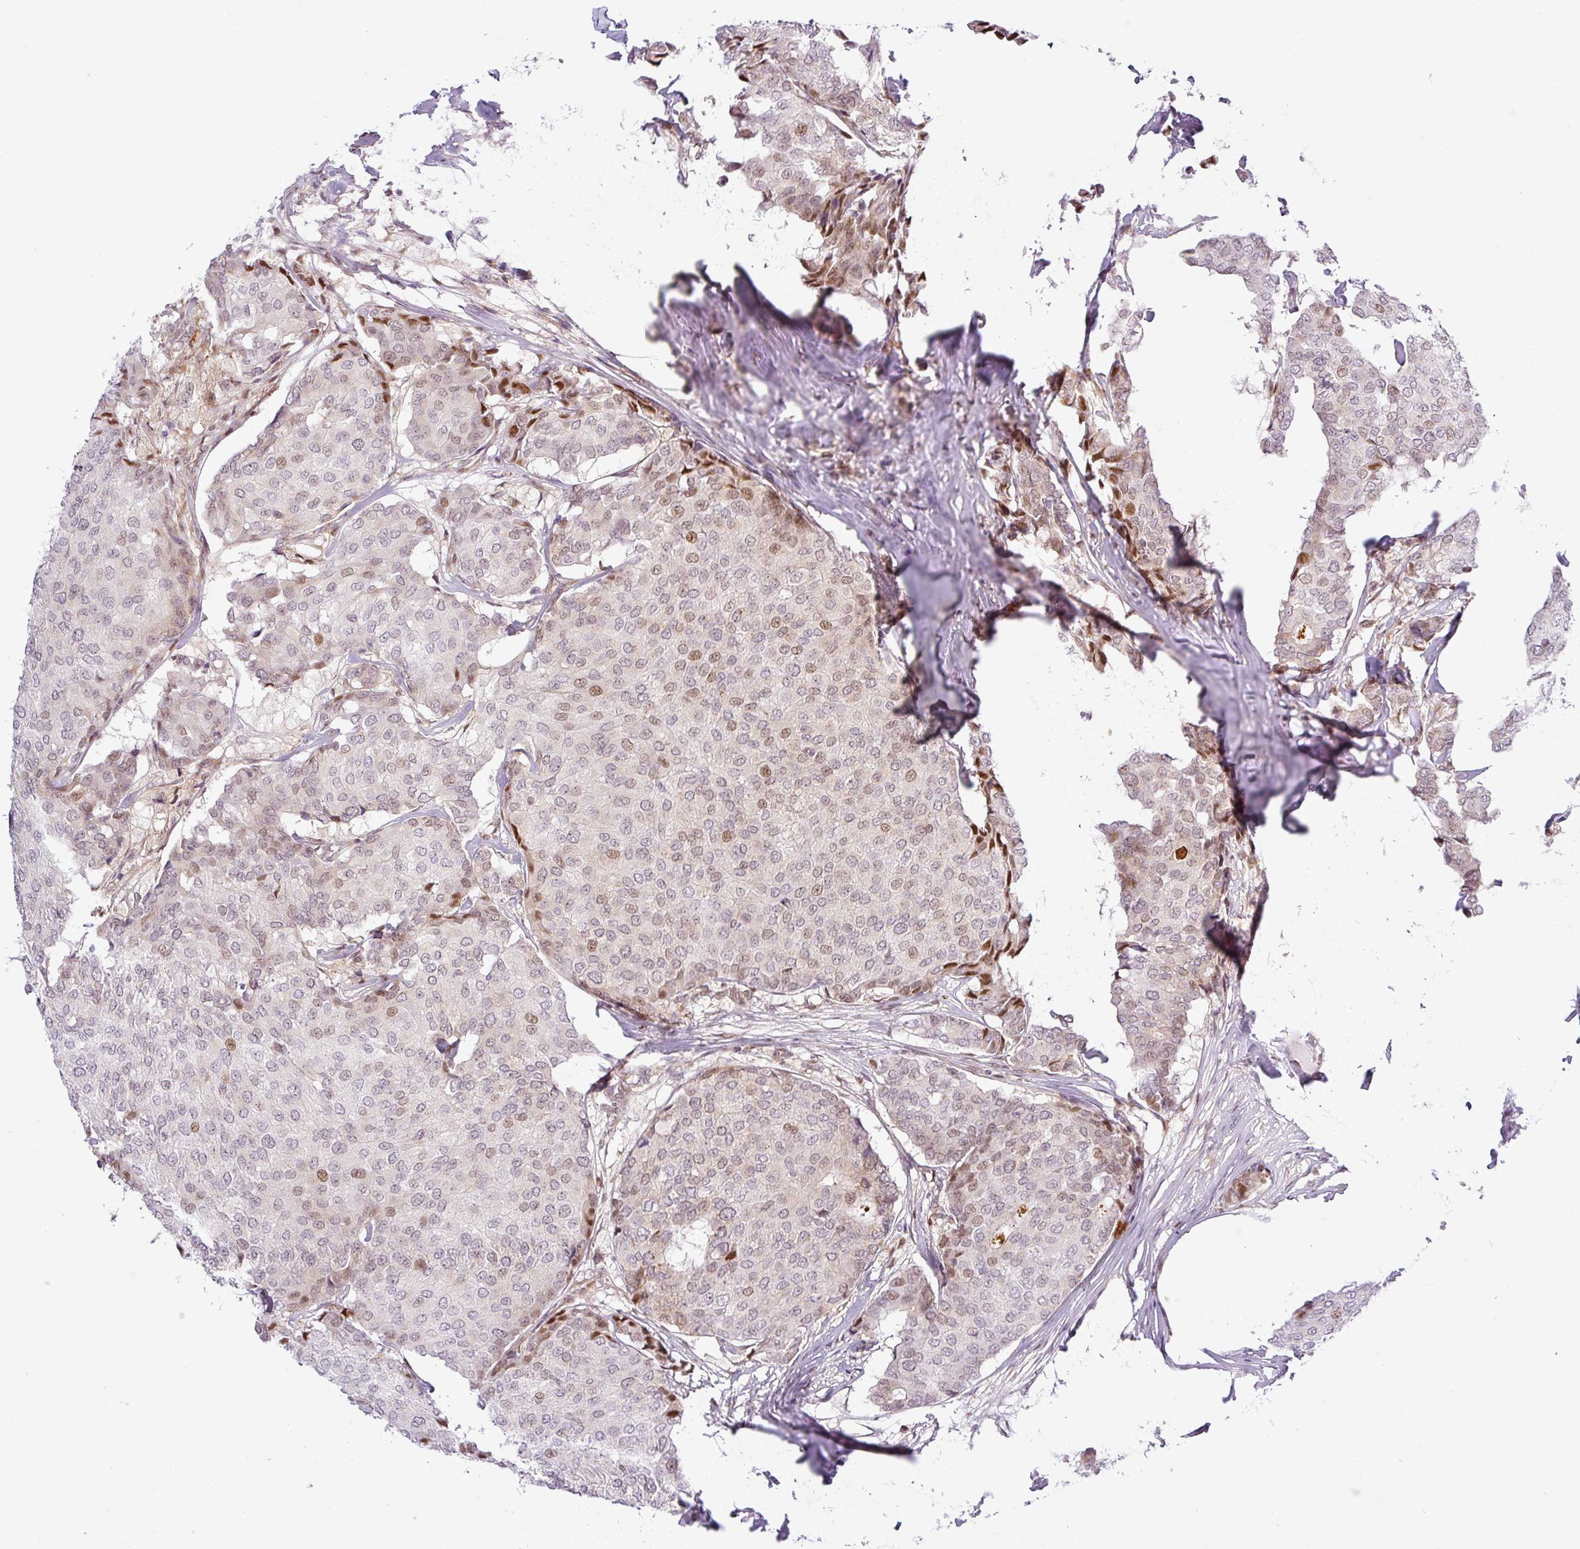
{"staining": {"intensity": "moderate", "quantity": "<25%", "location": "nuclear"}, "tissue": "breast cancer", "cell_type": "Tumor cells", "image_type": "cancer", "snomed": [{"axis": "morphology", "description": "Duct carcinoma"}, {"axis": "topography", "description": "Breast"}], "caption": "An image of breast cancer stained for a protein demonstrates moderate nuclear brown staining in tumor cells.", "gene": "NDUFB2", "patient": {"sex": "female", "age": 75}}